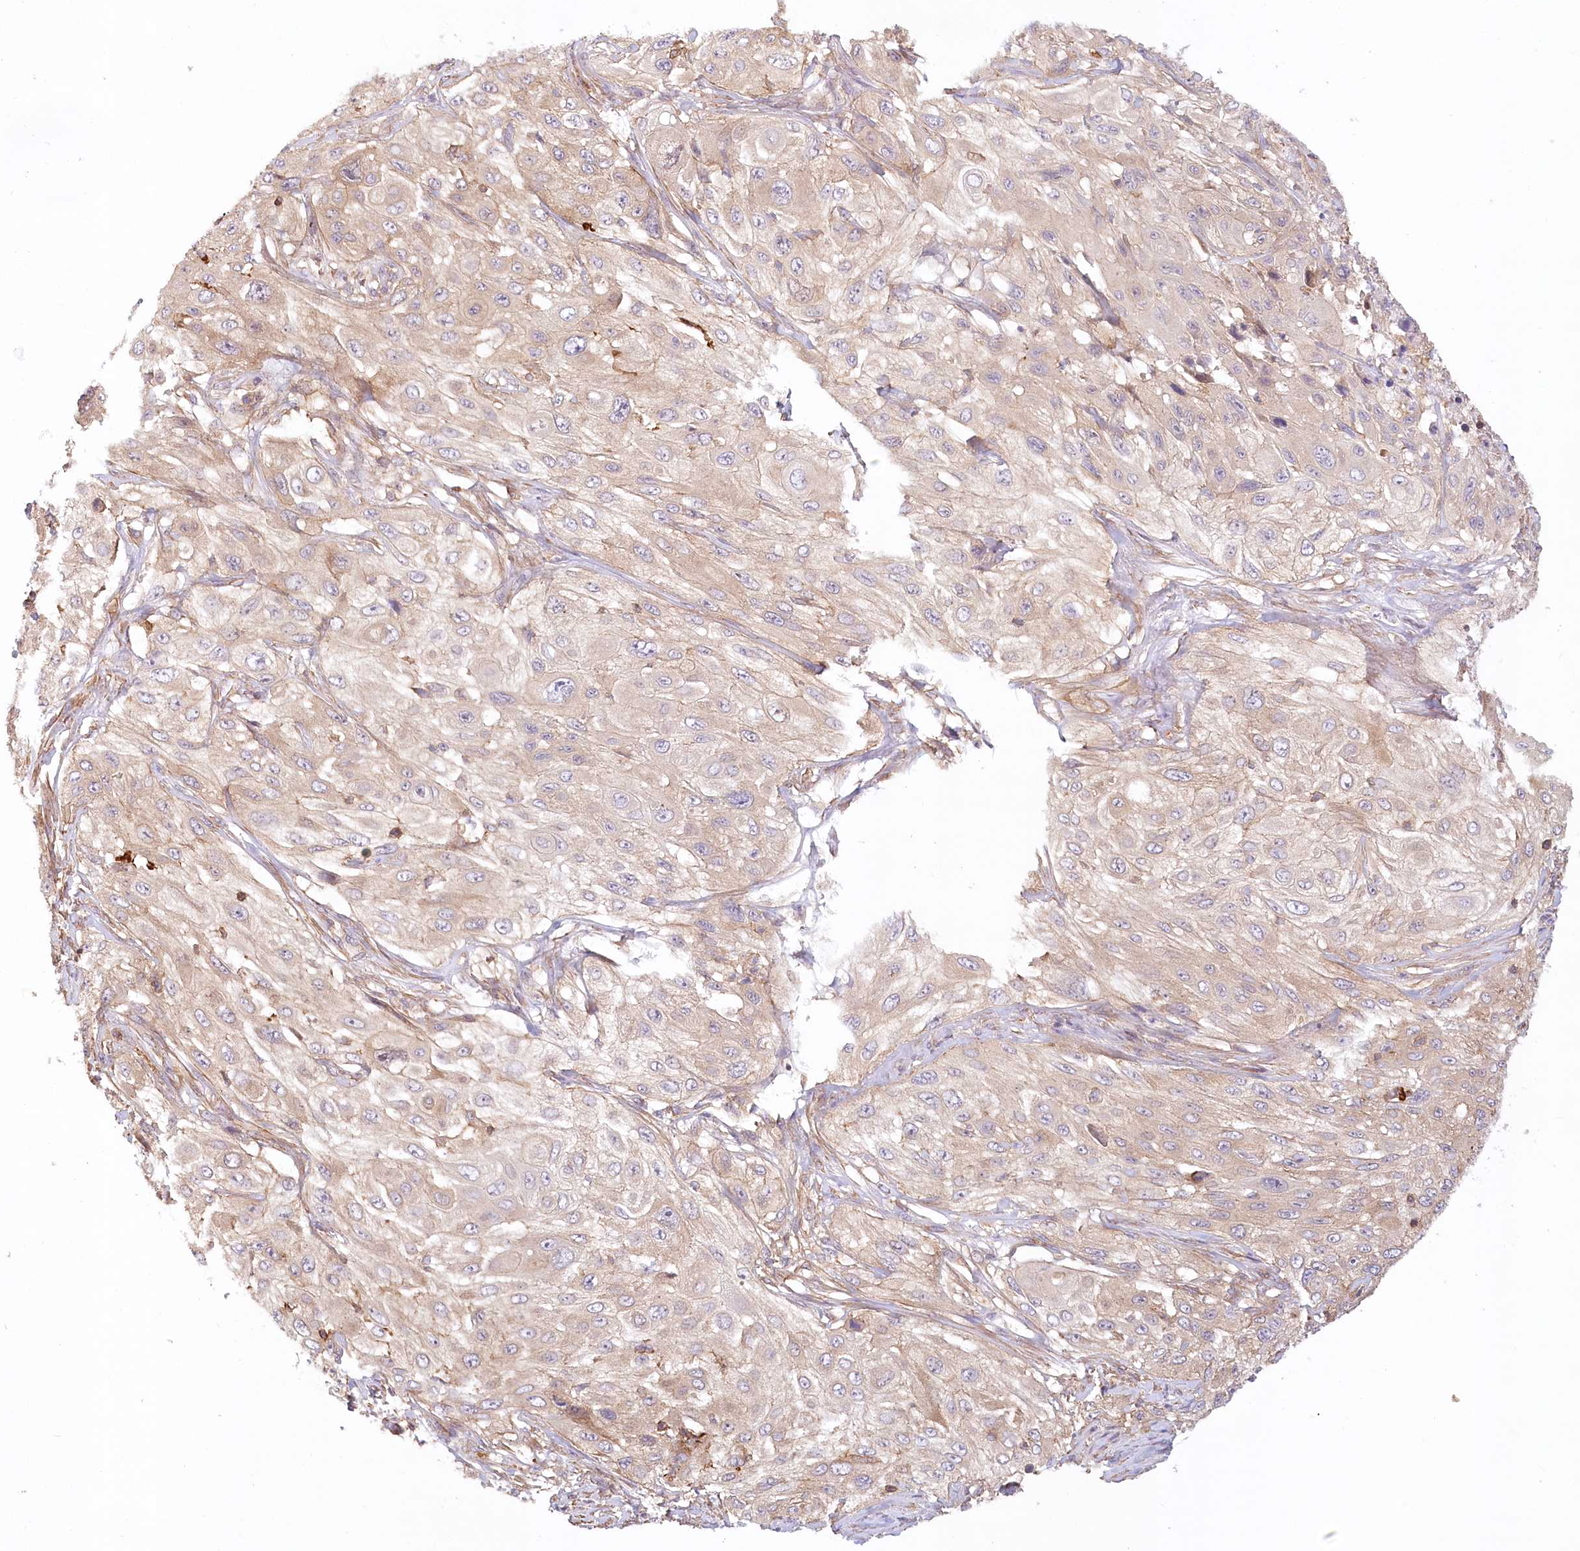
{"staining": {"intensity": "weak", "quantity": "<25%", "location": "cytoplasmic/membranous"}, "tissue": "cervical cancer", "cell_type": "Tumor cells", "image_type": "cancer", "snomed": [{"axis": "morphology", "description": "Squamous cell carcinoma, NOS"}, {"axis": "topography", "description": "Cervix"}], "caption": "Tumor cells are negative for protein expression in human cervical cancer (squamous cell carcinoma). The staining is performed using DAB brown chromogen with nuclei counter-stained in using hematoxylin.", "gene": "UMPS", "patient": {"sex": "female", "age": 42}}